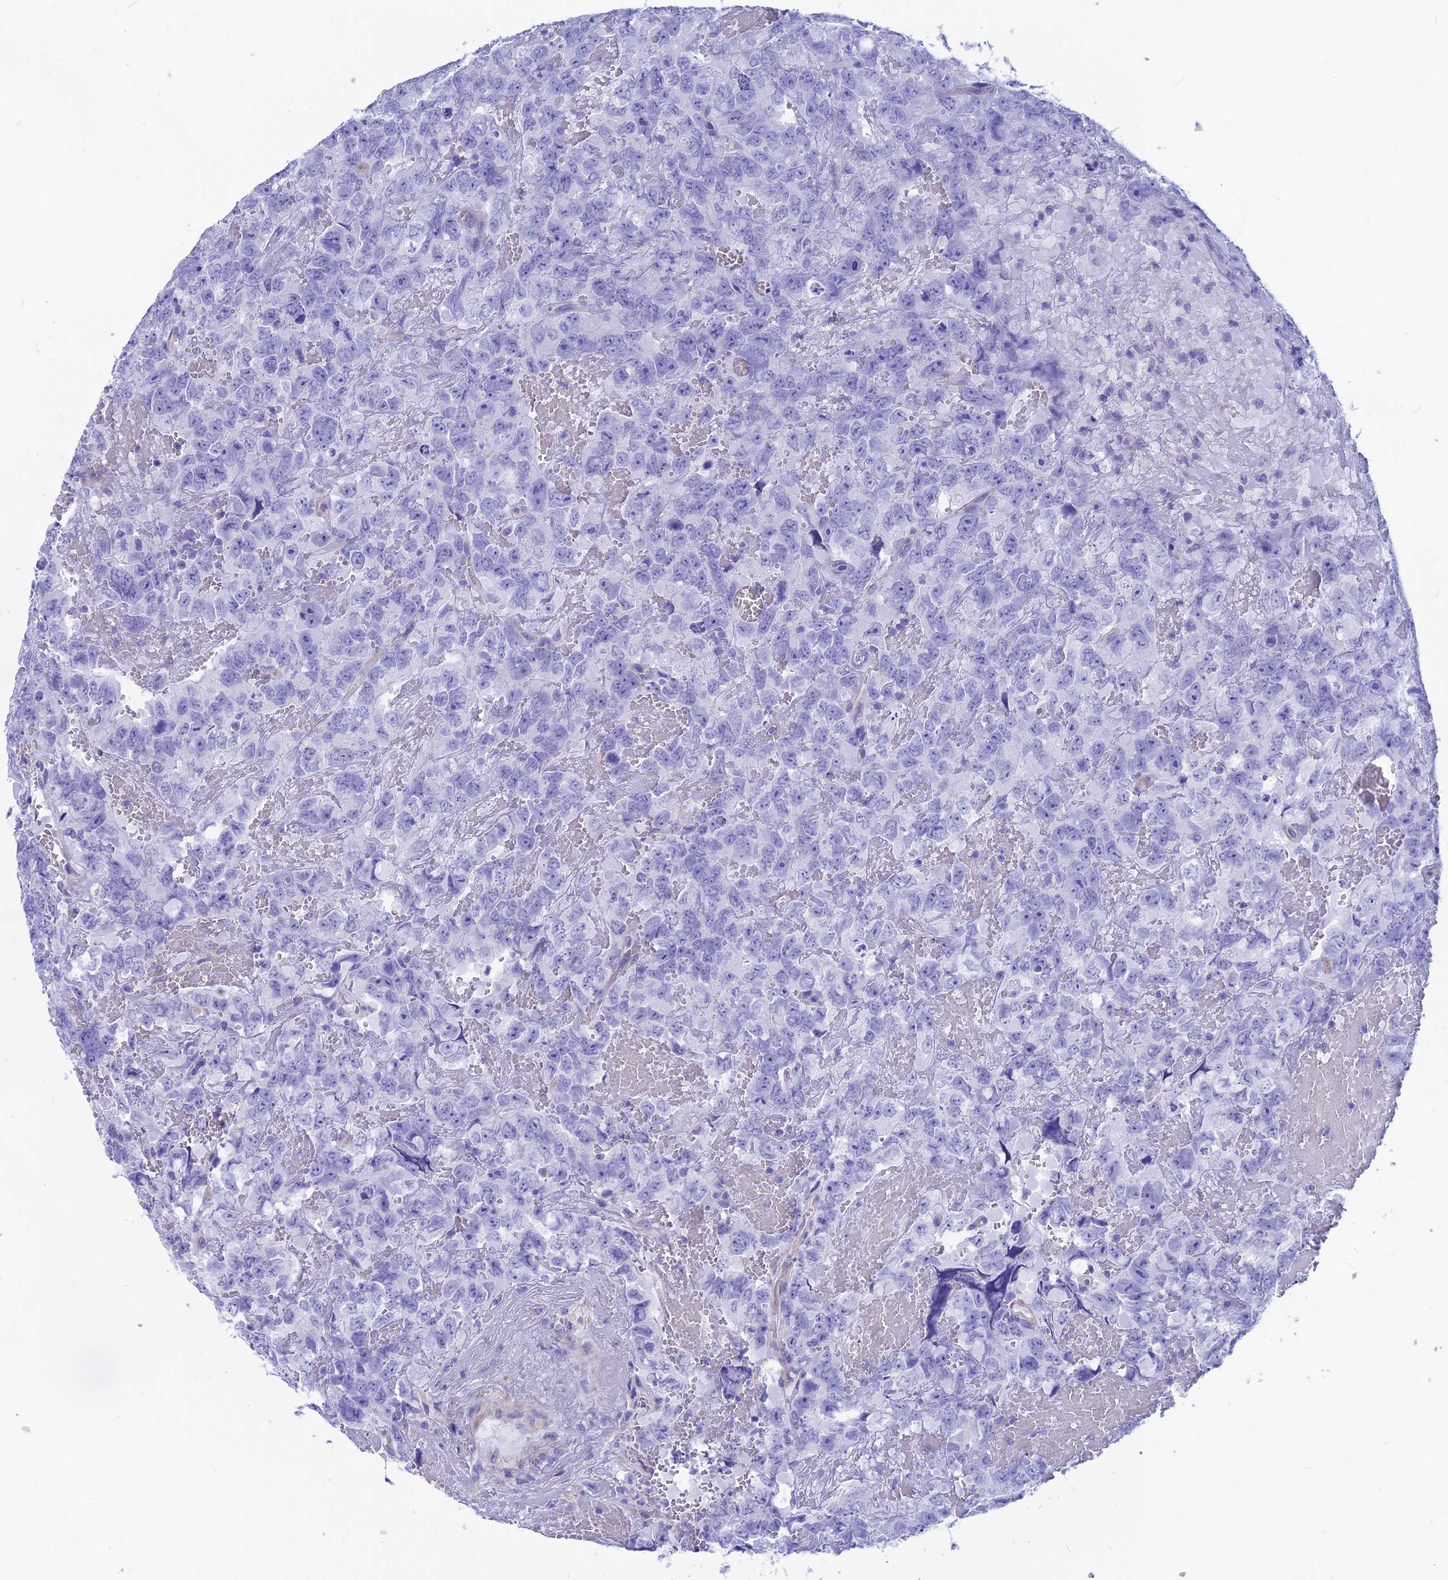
{"staining": {"intensity": "negative", "quantity": "none", "location": "none"}, "tissue": "testis cancer", "cell_type": "Tumor cells", "image_type": "cancer", "snomed": [{"axis": "morphology", "description": "Carcinoma, Embryonal, NOS"}, {"axis": "topography", "description": "Testis"}], "caption": "DAB (3,3'-diaminobenzidine) immunohistochemical staining of testis cancer (embryonal carcinoma) displays no significant positivity in tumor cells. (DAB IHC, high magnification).", "gene": "GNGT2", "patient": {"sex": "male", "age": 45}}